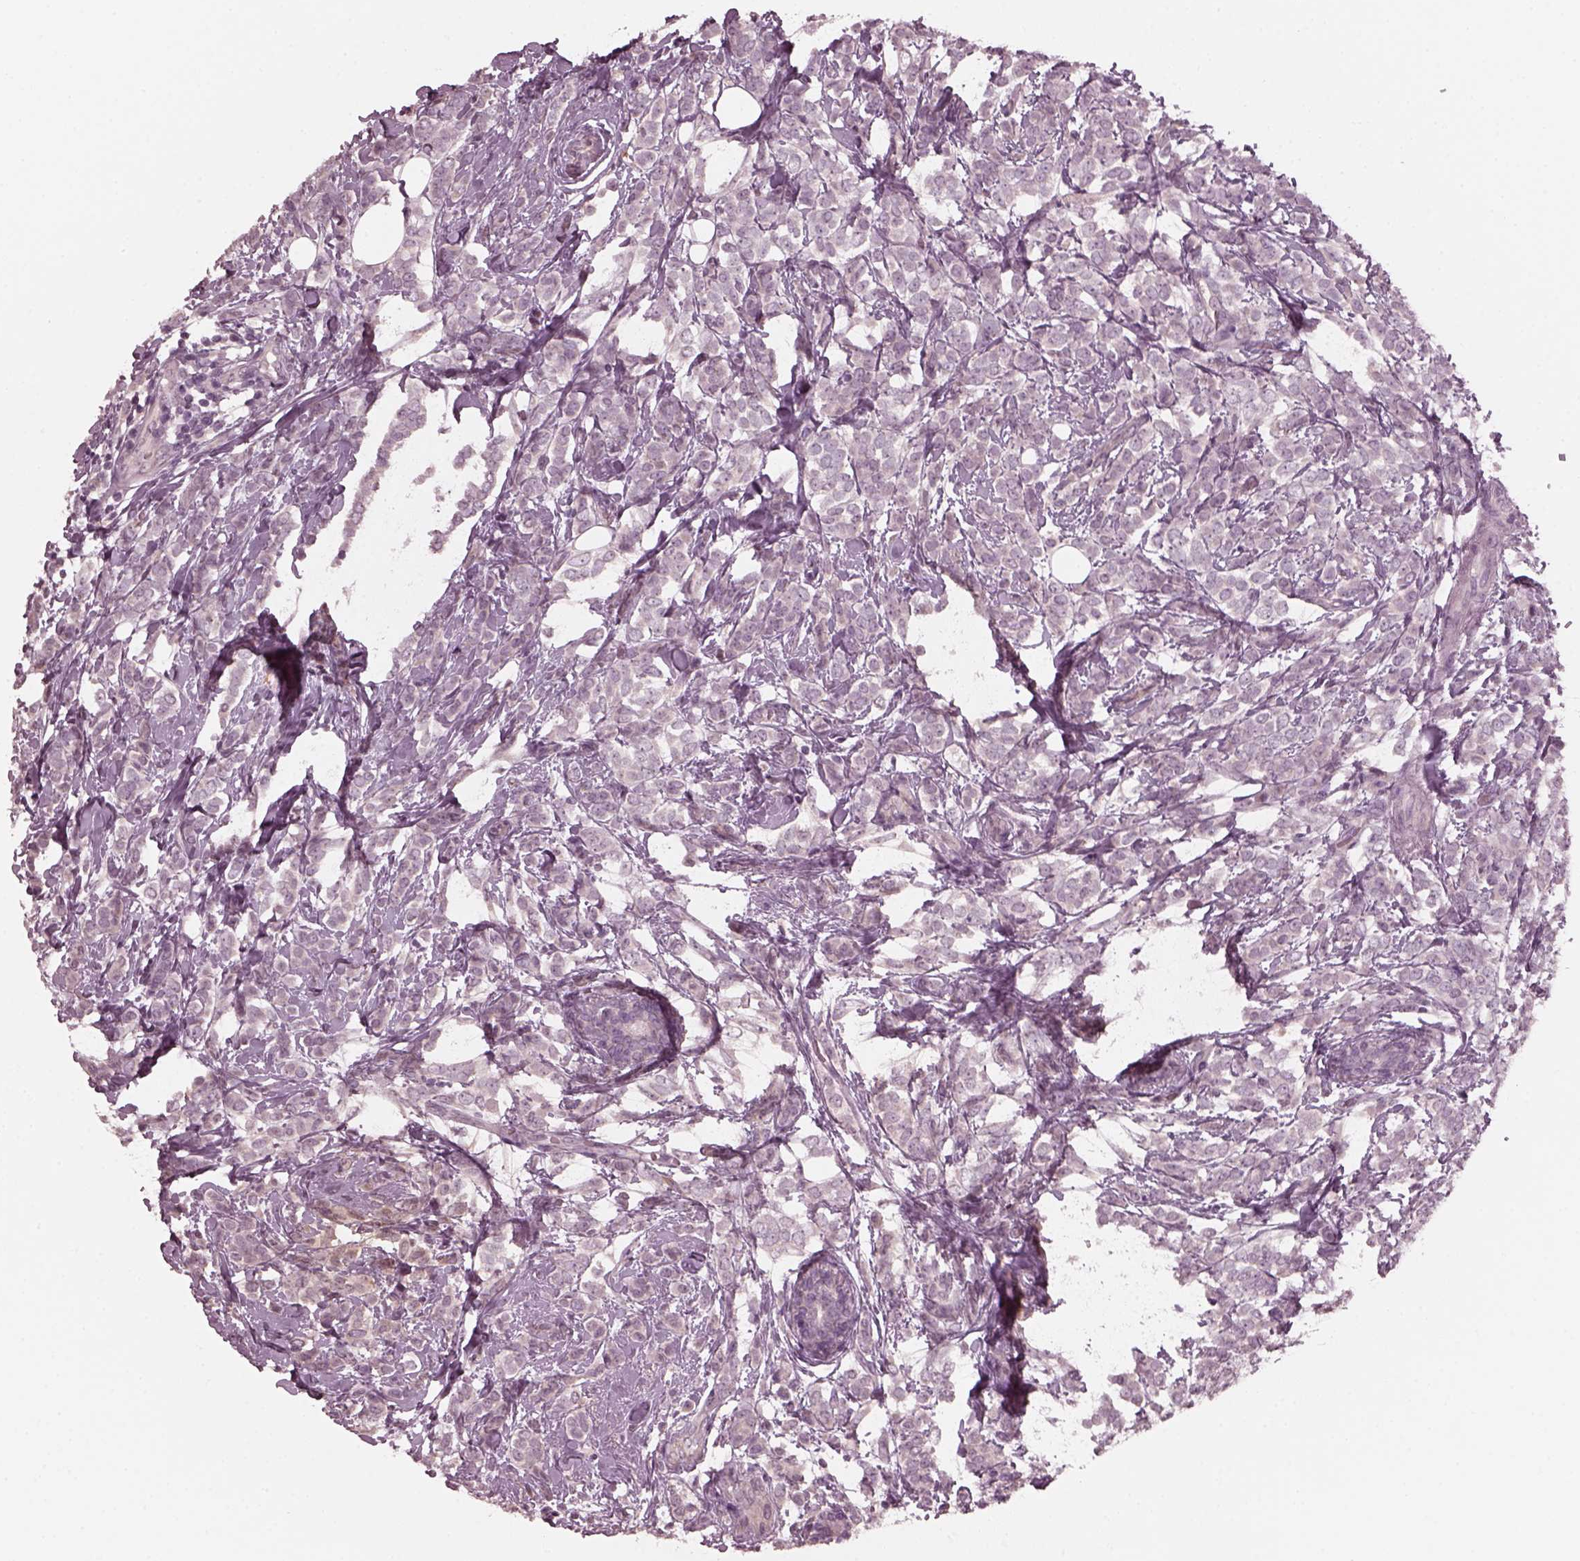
{"staining": {"intensity": "negative", "quantity": "none", "location": "none"}, "tissue": "breast cancer", "cell_type": "Tumor cells", "image_type": "cancer", "snomed": [{"axis": "morphology", "description": "Lobular carcinoma"}, {"axis": "topography", "description": "Breast"}], "caption": "This photomicrograph is of breast cancer stained with immunohistochemistry (IHC) to label a protein in brown with the nuclei are counter-stained blue. There is no staining in tumor cells. (DAB IHC with hematoxylin counter stain).", "gene": "PORCN", "patient": {"sex": "female", "age": 49}}